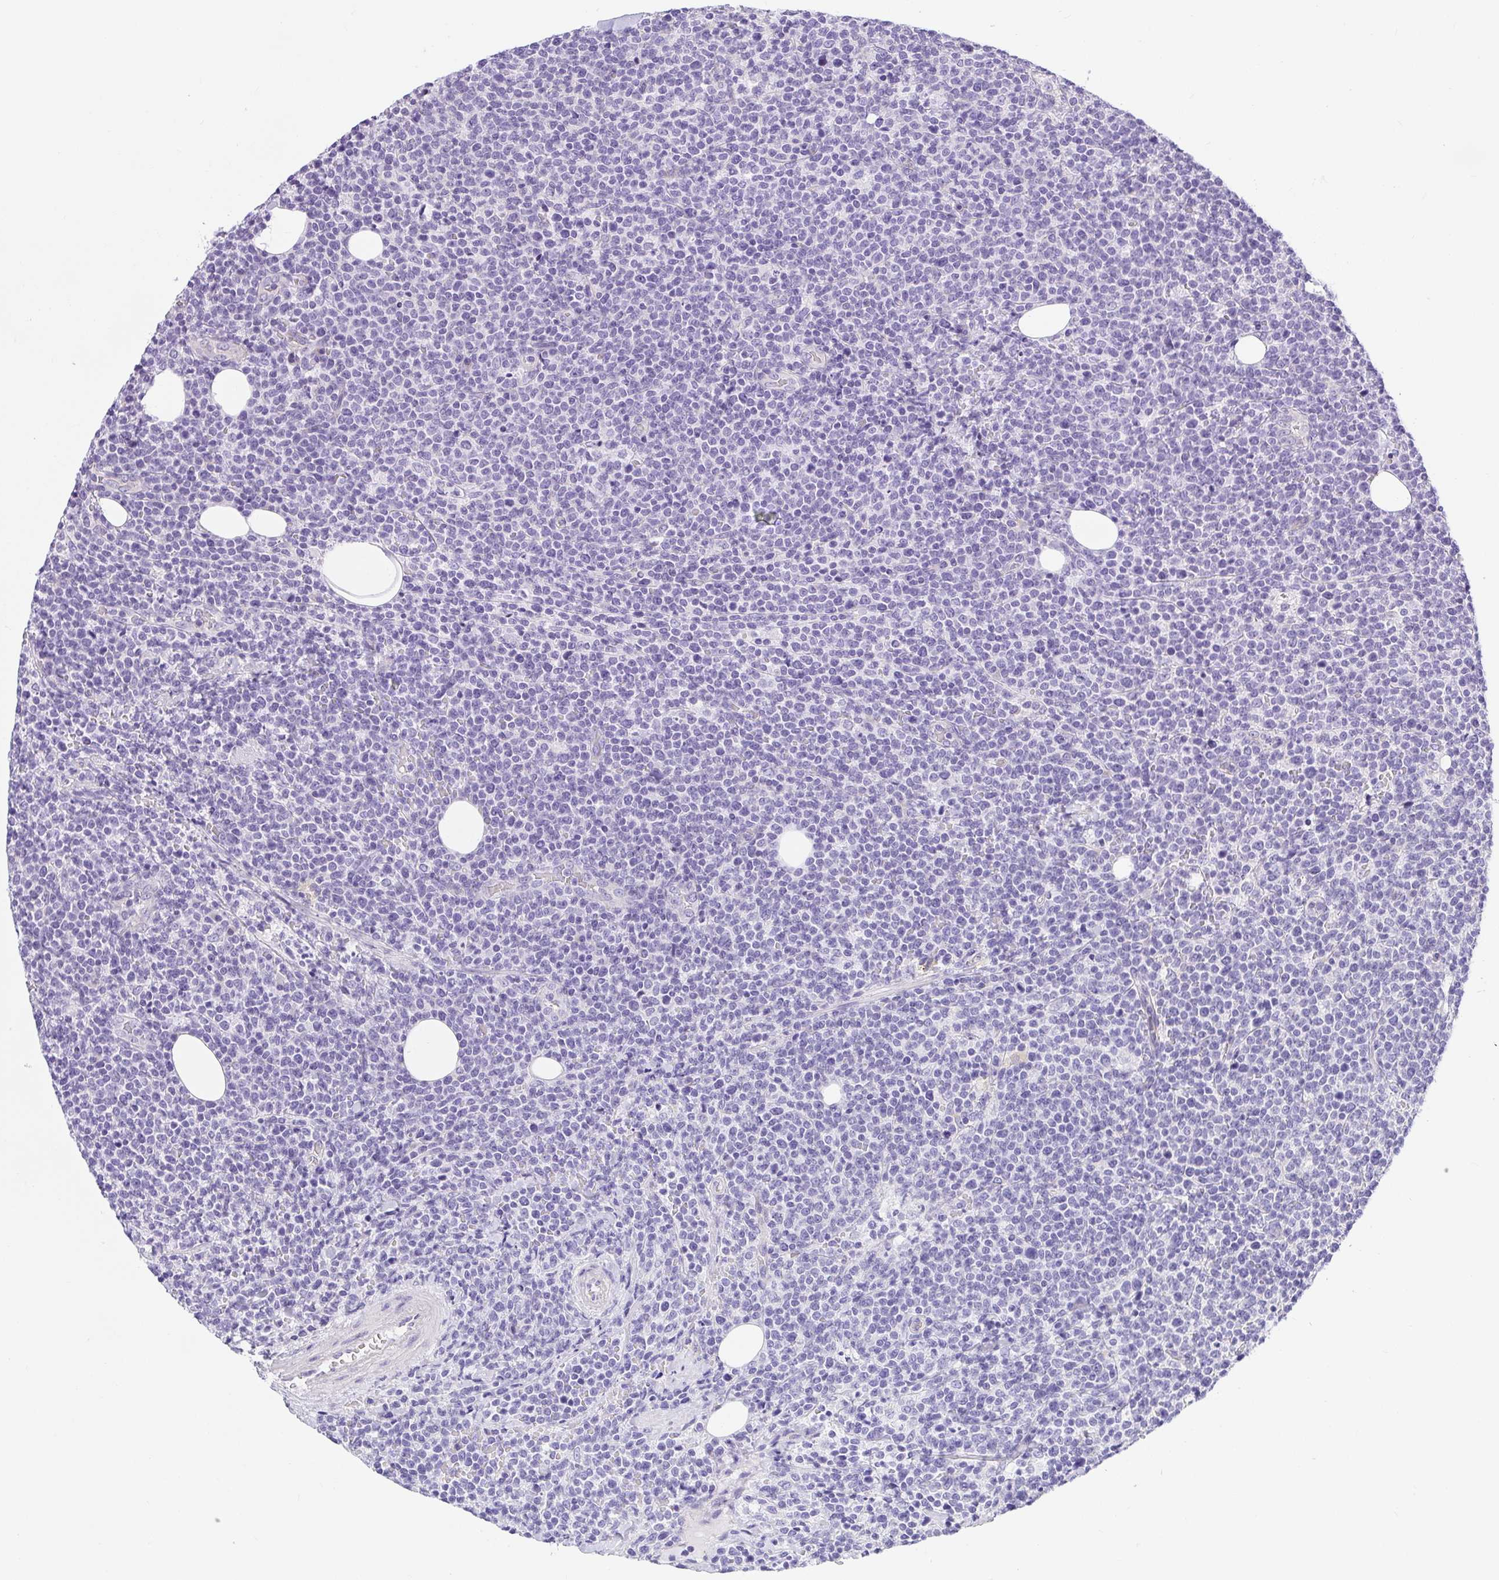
{"staining": {"intensity": "negative", "quantity": "none", "location": "none"}, "tissue": "lymphoma", "cell_type": "Tumor cells", "image_type": "cancer", "snomed": [{"axis": "morphology", "description": "Malignant lymphoma, non-Hodgkin's type, High grade"}, {"axis": "topography", "description": "Lymph node"}], "caption": "The immunohistochemistry photomicrograph has no significant expression in tumor cells of high-grade malignant lymphoma, non-Hodgkin's type tissue. Brightfield microscopy of immunohistochemistry (IHC) stained with DAB (3,3'-diaminobenzidine) (brown) and hematoxylin (blue), captured at high magnification.", "gene": "PLPPR3", "patient": {"sex": "male", "age": 61}}